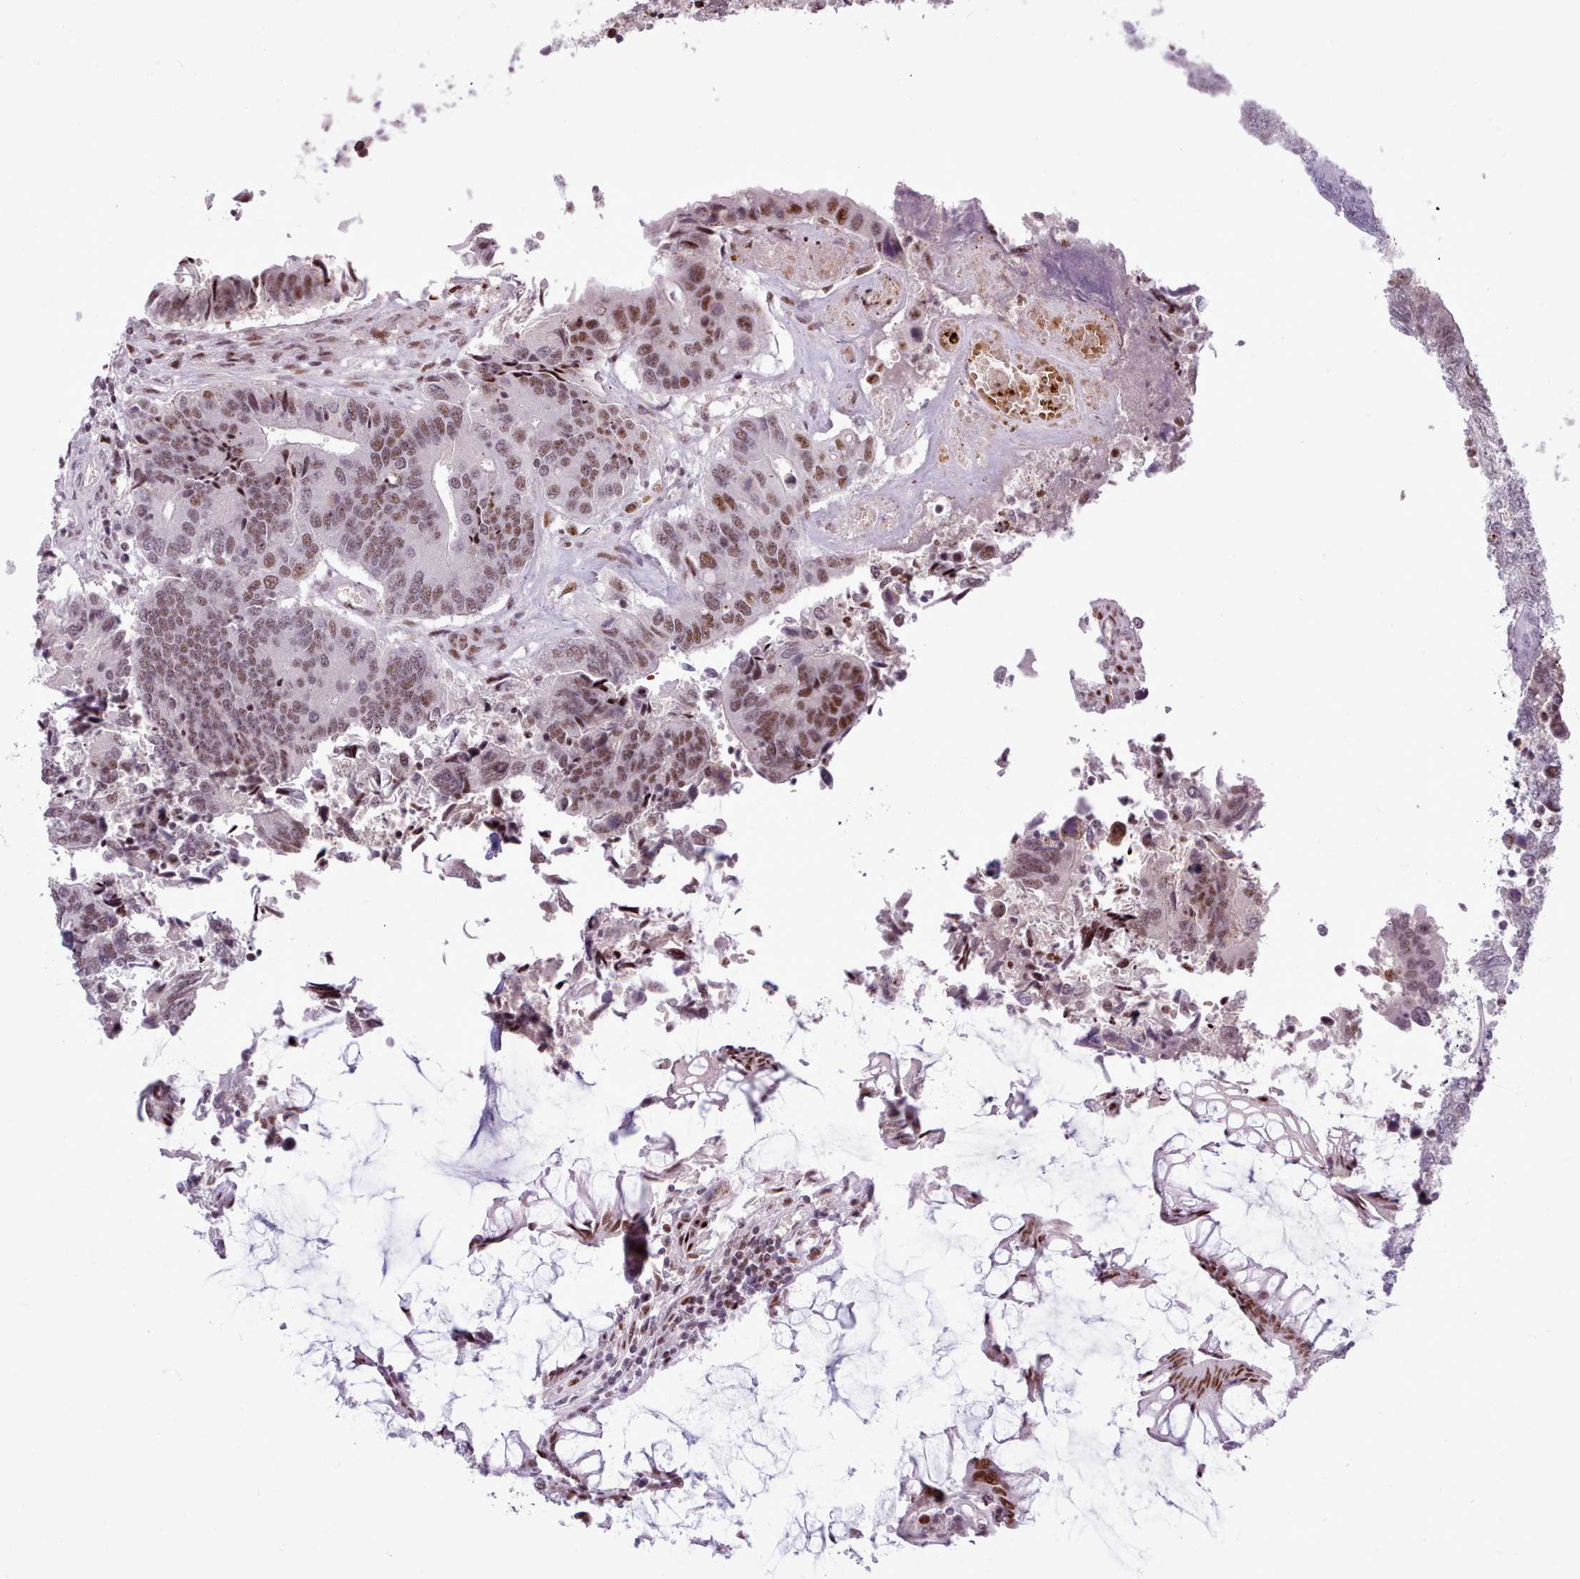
{"staining": {"intensity": "moderate", "quantity": ">75%", "location": "nuclear"}, "tissue": "colorectal cancer", "cell_type": "Tumor cells", "image_type": "cancer", "snomed": [{"axis": "morphology", "description": "Adenocarcinoma, NOS"}, {"axis": "topography", "description": "Colon"}], "caption": "Colorectal cancer was stained to show a protein in brown. There is medium levels of moderate nuclear expression in about >75% of tumor cells. The protein of interest is shown in brown color, while the nuclei are stained blue.", "gene": "SRSF4", "patient": {"sex": "female", "age": 67}}